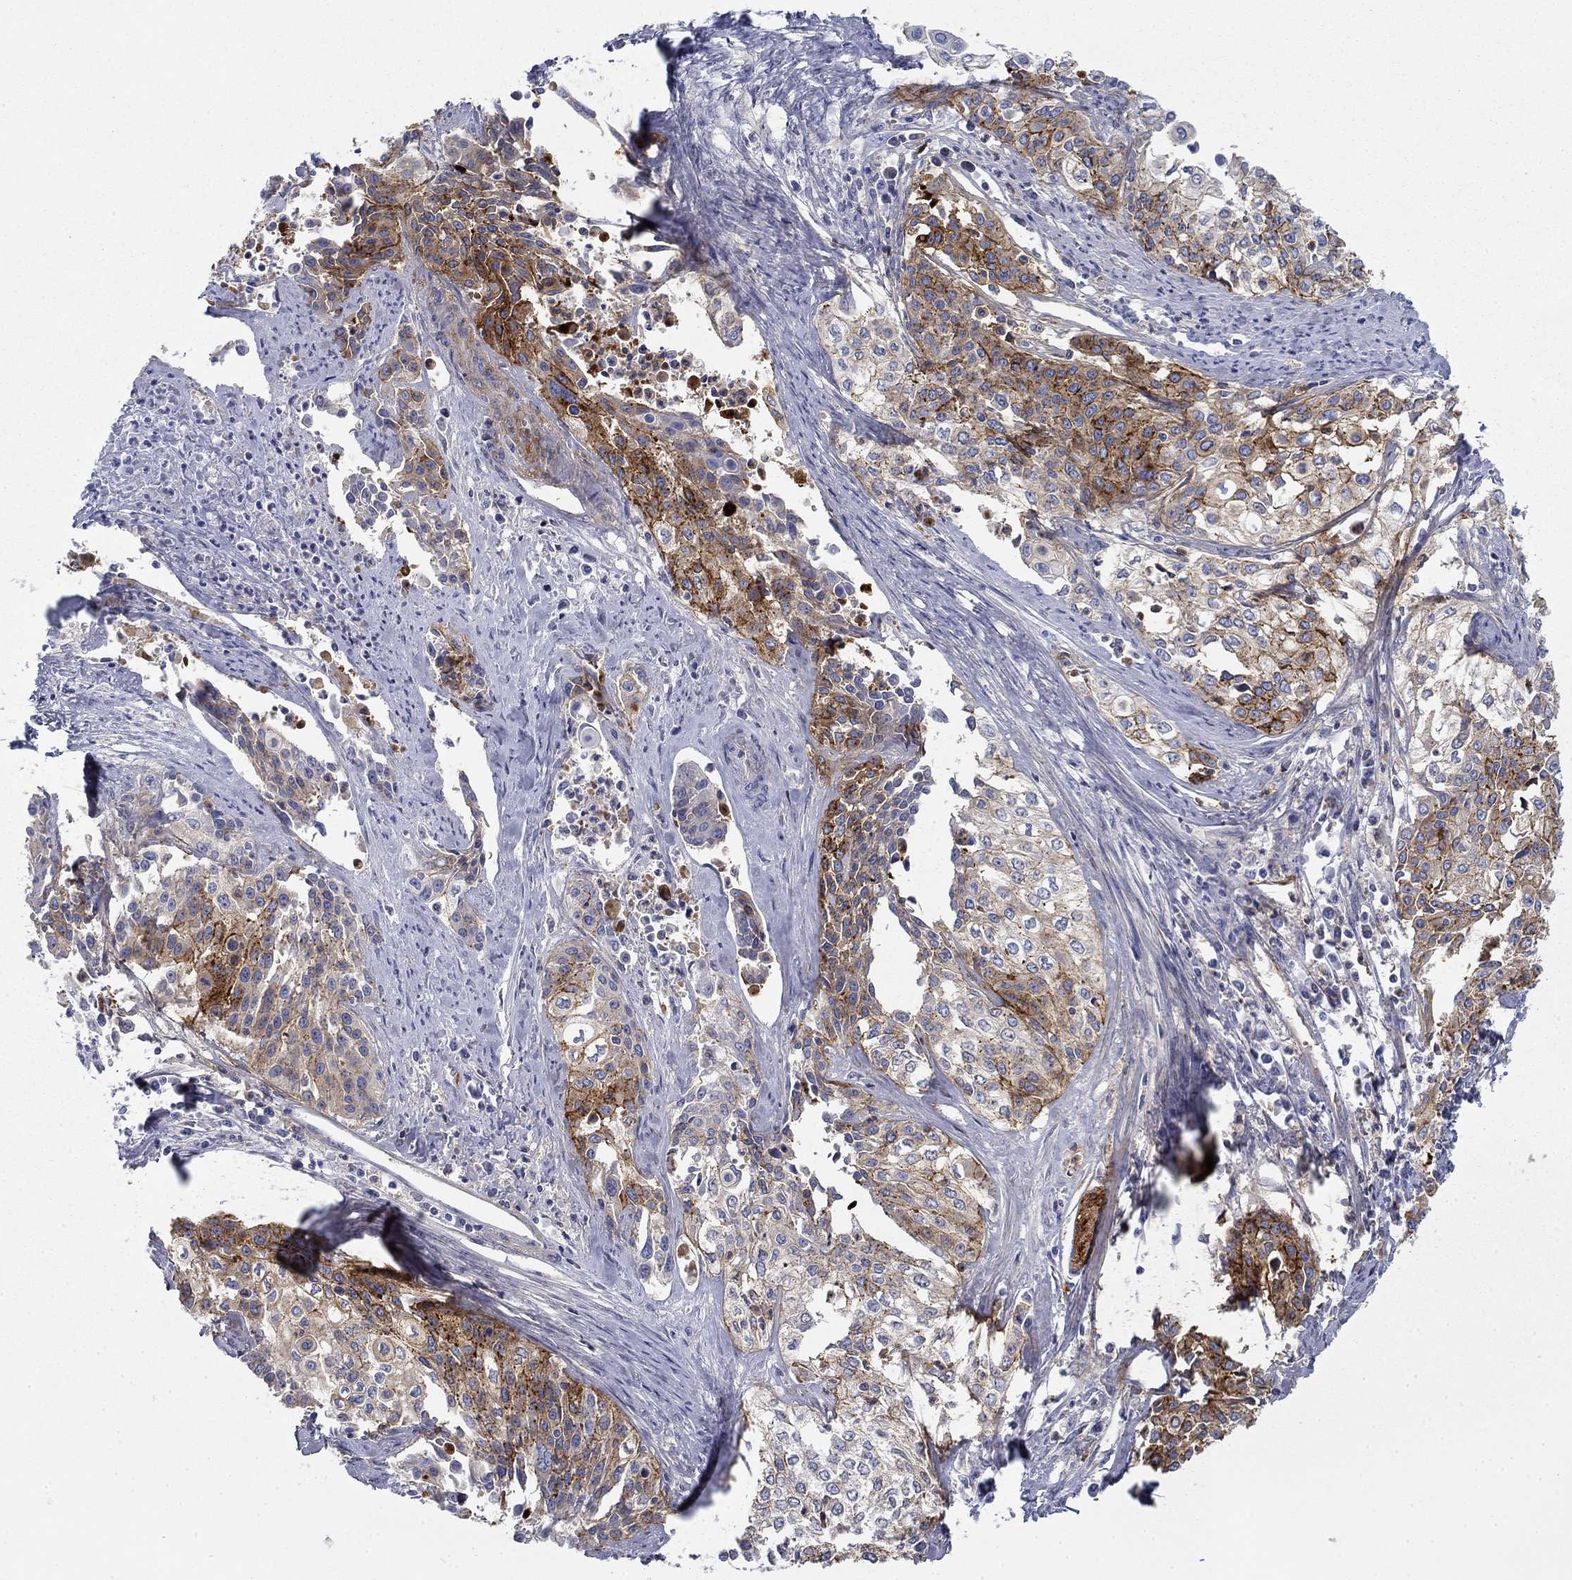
{"staining": {"intensity": "strong", "quantity": "25%-75%", "location": "cytoplasmic/membranous"}, "tissue": "cervical cancer", "cell_type": "Tumor cells", "image_type": "cancer", "snomed": [{"axis": "morphology", "description": "Squamous cell carcinoma, NOS"}, {"axis": "topography", "description": "Cervix"}], "caption": "Cervical squamous cell carcinoma stained with immunohistochemistry (IHC) displays strong cytoplasmic/membranous expression in about 25%-75% of tumor cells. Nuclei are stained in blue.", "gene": "GPC1", "patient": {"sex": "female", "age": 39}}